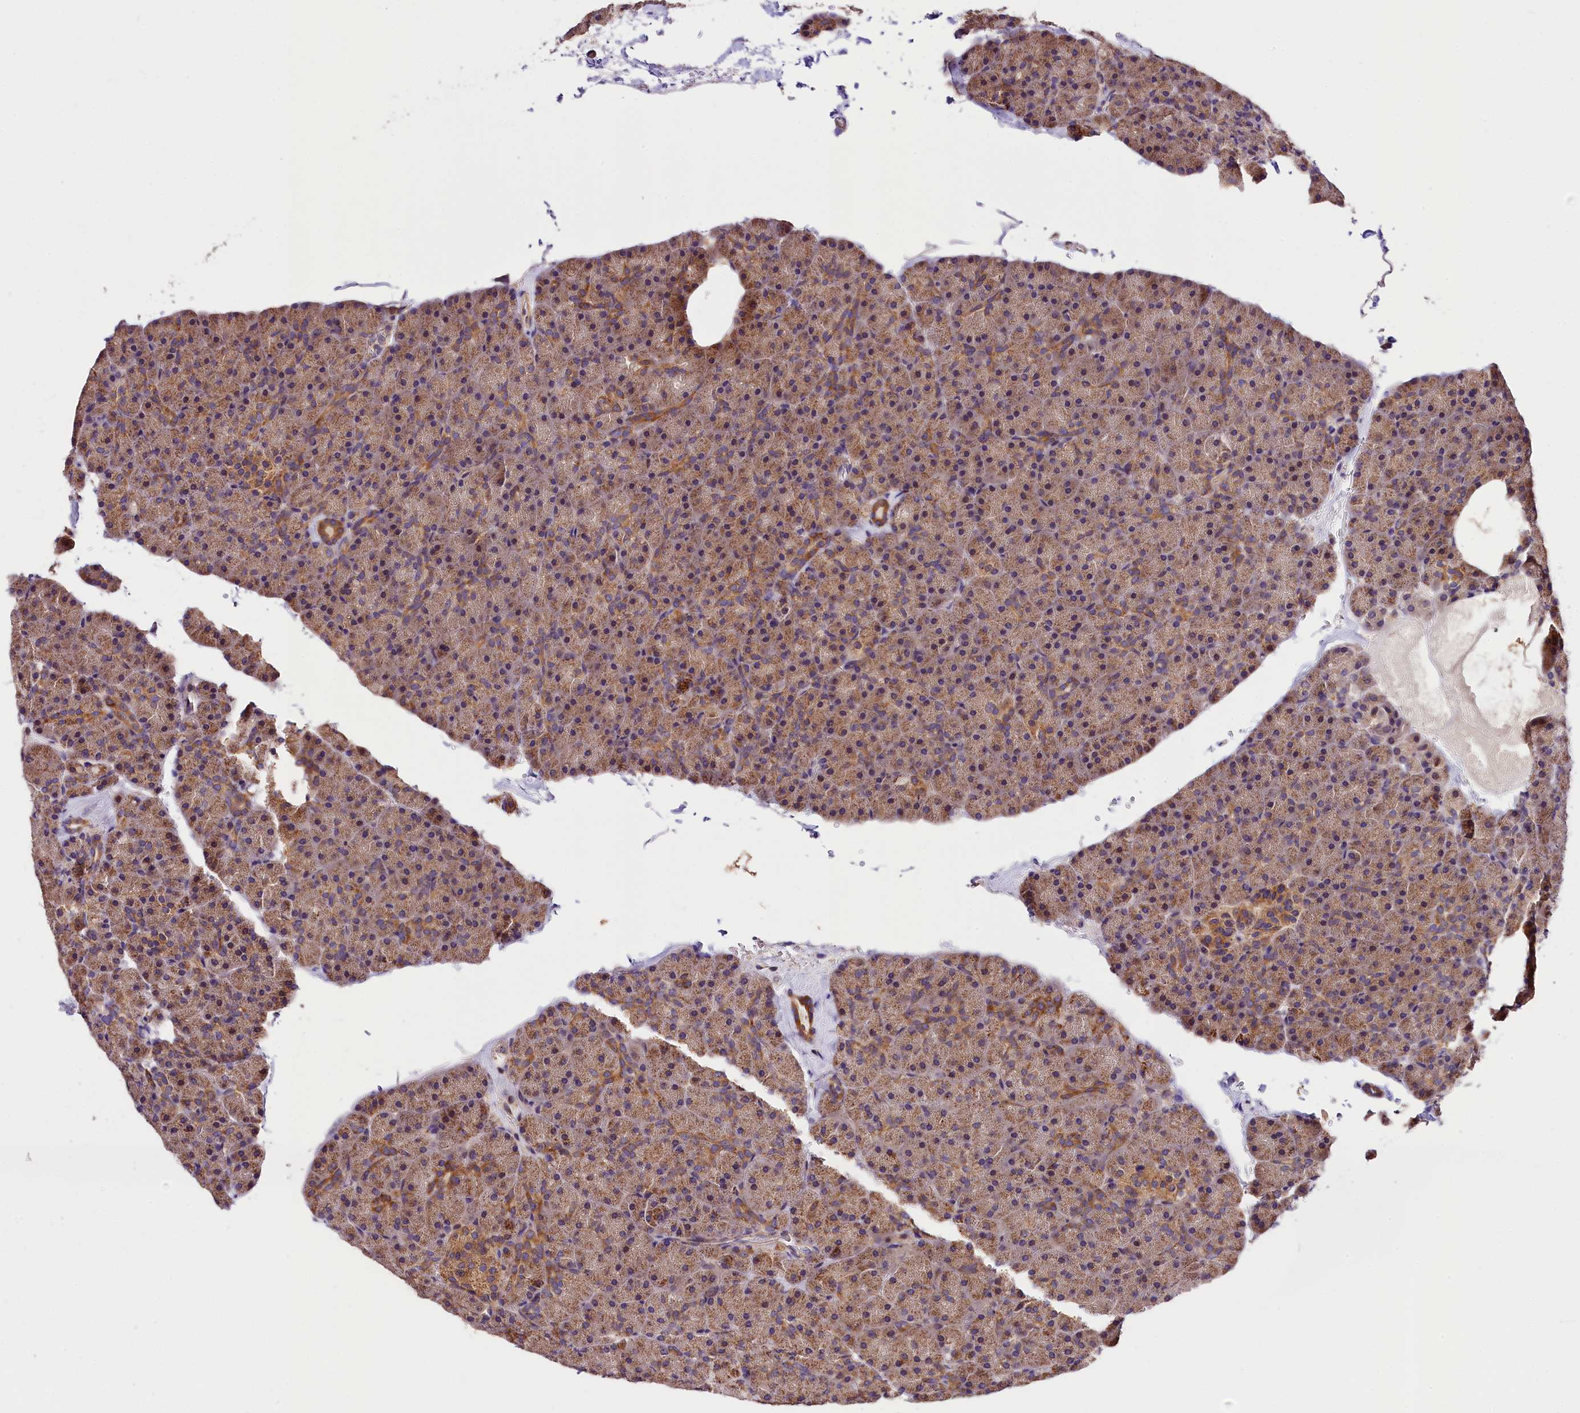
{"staining": {"intensity": "moderate", "quantity": ">75%", "location": "cytoplasmic/membranous"}, "tissue": "pancreas", "cell_type": "Exocrine glandular cells", "image_type": "normal", "snomed": [{"axis": "morphology", "description": "Normal tissue, NOS"}, {"axis": "topography", "description": "Pancreas"}], "caption": "Moderate cytoplasmic/membranous protein positivity is appreciated in about >75% of exocrine glandular cells in pancreas. (DAB = brown stain, brightfield microscopy at high magnification).", "gene": "KPTN", "patient": {"sex": "male", "age": 36}}